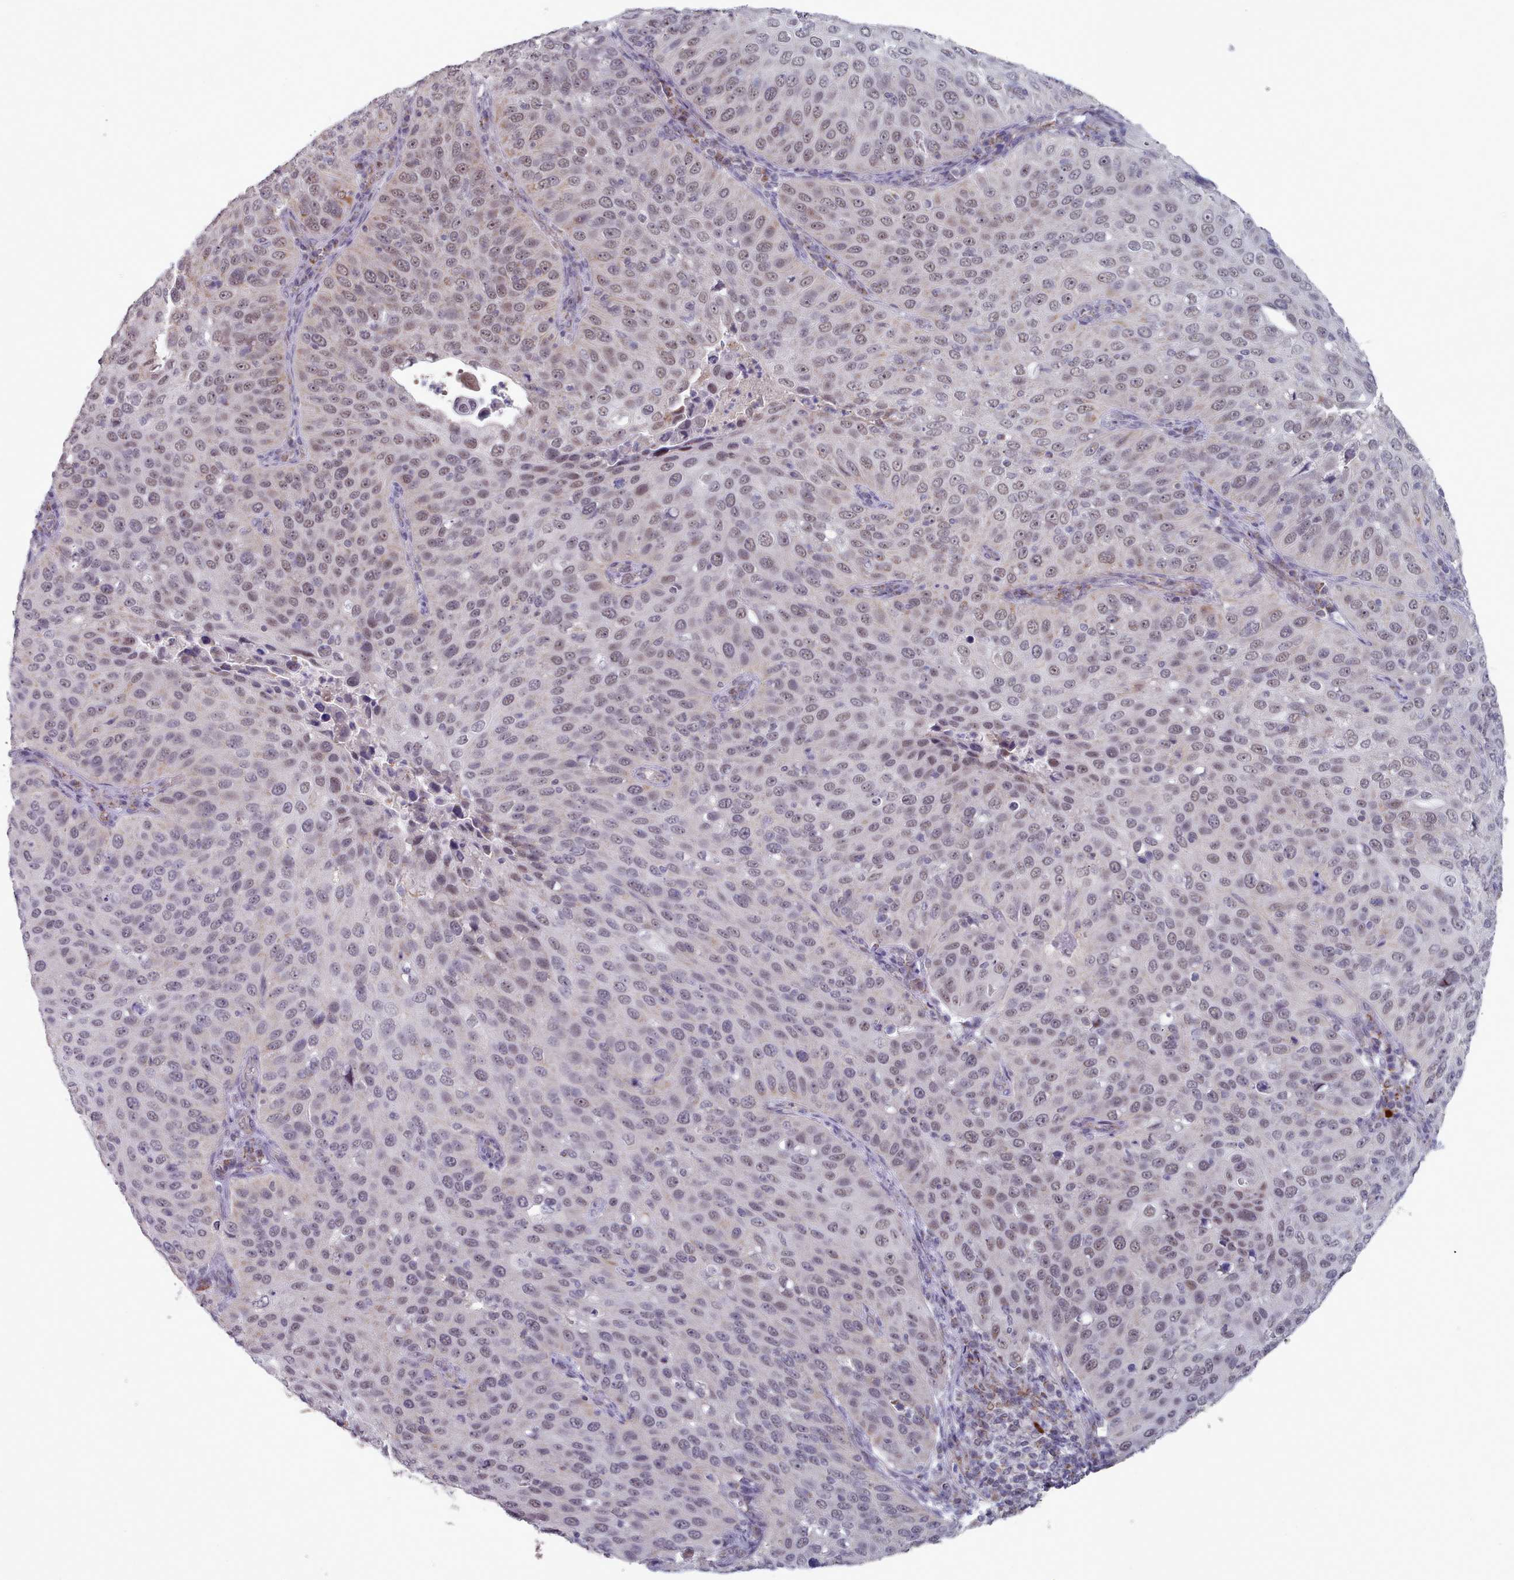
{"staining": {"intensity": "weak", "quantity": "25%-75%", "location": "nuclear"}, "tissue": "cervical cancer", "cell_type": "Tumor cells", "image_type": "cancer", "snomed": [{"axis": "morphology", "description": "Squamous cell carcinoma, NOS"}, {"axis": "topography", "description": "Cervix"}], "caption": "The micrograph exhibits a brown stain indicating the presence of a protein in the nuclear of tumor cells in cervical cancer (squamous cell carcinoma). The staining was performed using DAB (3,3'-diaminobenzidine), with brown indicating positive protein expression. Nuclei are stained blue with hematoxylin.", "gene": "TRARG1", "patient": {"sex": "female", "age": 36}}